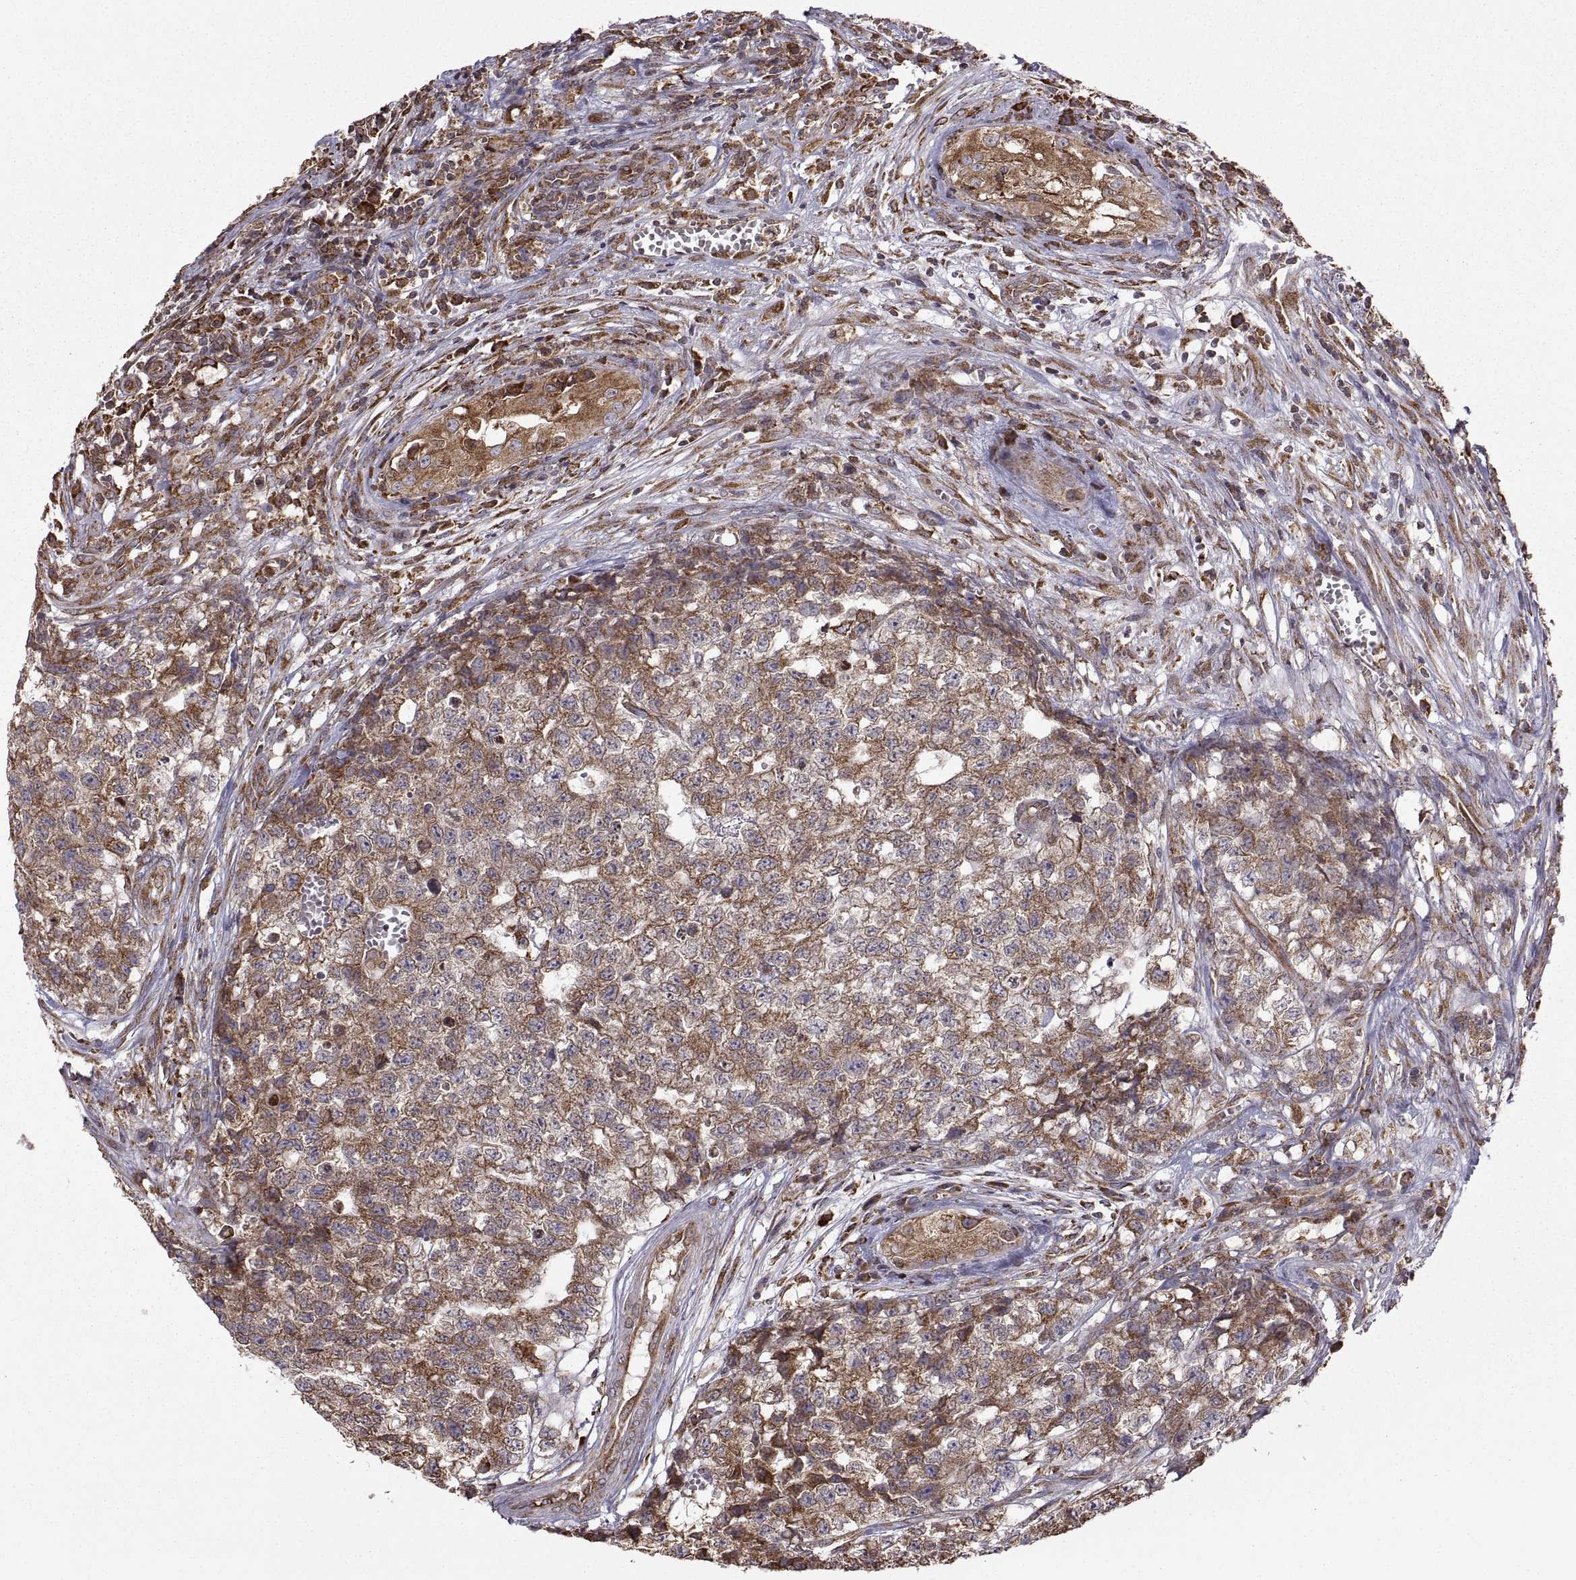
{"staining": {"intensity": "moderate", "quantity": "25%-75%", "location": "cytoplasmic/membranous"}, "tissue": "testis cancer", "cell_type": "Tumor cells", "image_type": "cancer", "snomed": [{"axis": "morphology", "description": "Seminoma, NOS"}, {"axis": "morphology", "description": "Carcinoma, Embryonal, NOS"}, {"axis": "topography", "description": "Testis"}], "caption": "Testis cancer (seminoma) tissue shows moderate cytoplasmic/membranous expression in about 25%-75% of tumor cells Ihc stains the protein of interest in brown and the nuclei are stained blue.", "gene": "PDIA3", "patient": {"sex": "male", "age": 22}}